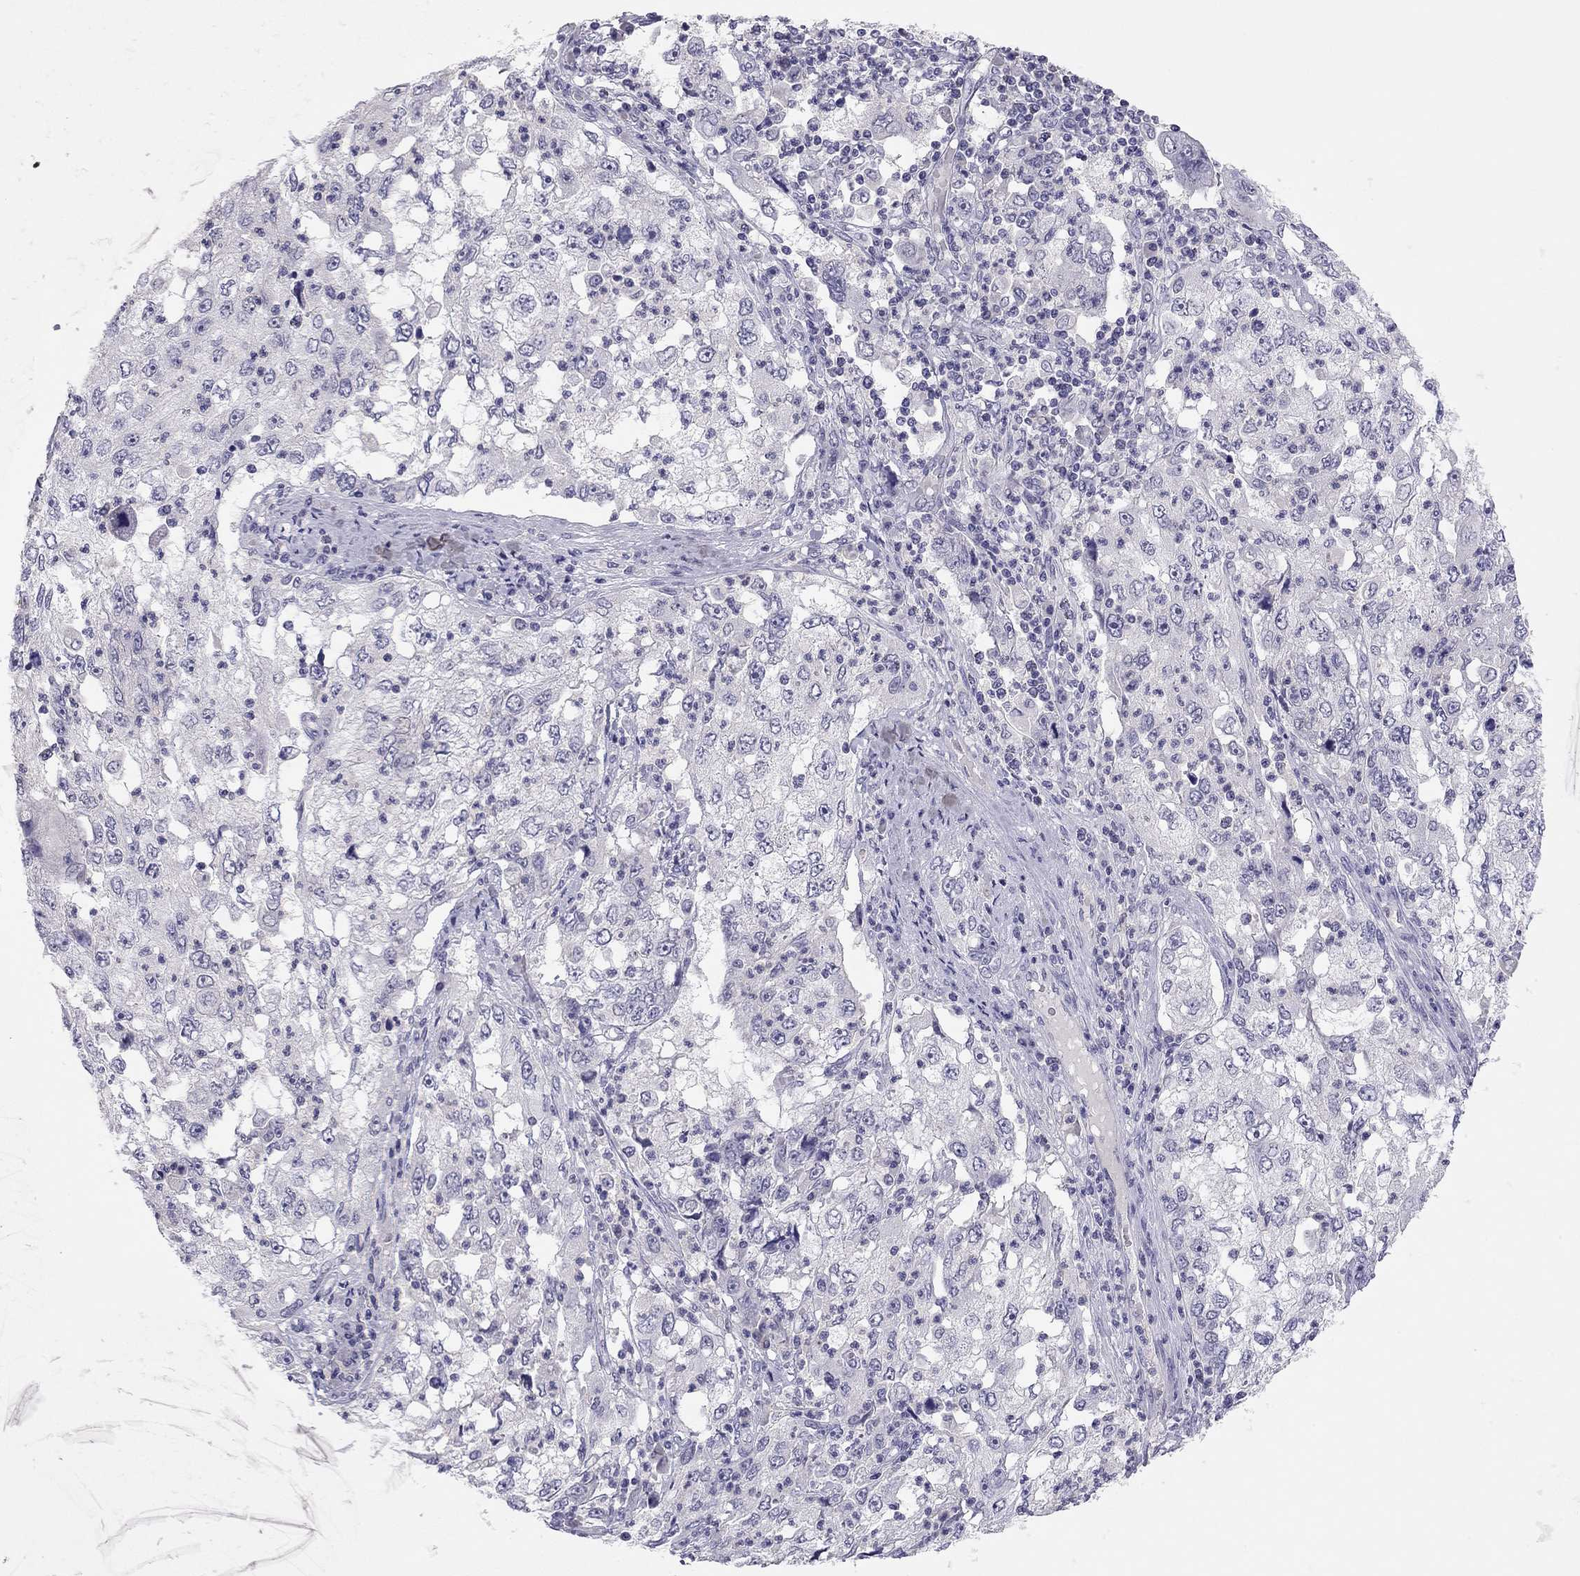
{"staining": {"intensity": "negative", "quantity": "none", "location": "none"}, "tissue": "cervical cancer", "cell_type": "Tumor cells", "image_type": "cancer", "snomed": [{"axis": "morphology", "description": "Squamous cell carcinoma, NOS"}, {"axis": "topography", "description": "Cervix"}], "caption": "A high-resolution micrograph shows immunohistochemistry (IHC) staining of squamous cell carcinoma (cervical), which demonstrates no significant expression in tumor cells. (Brightfield microscopy of DAB (3,3'-diaminobenzidine) immunohistochemistry (IHC) at high magnification).", "gene": "ADORA2A", "patient": {"sex": "female", "age": 36}}